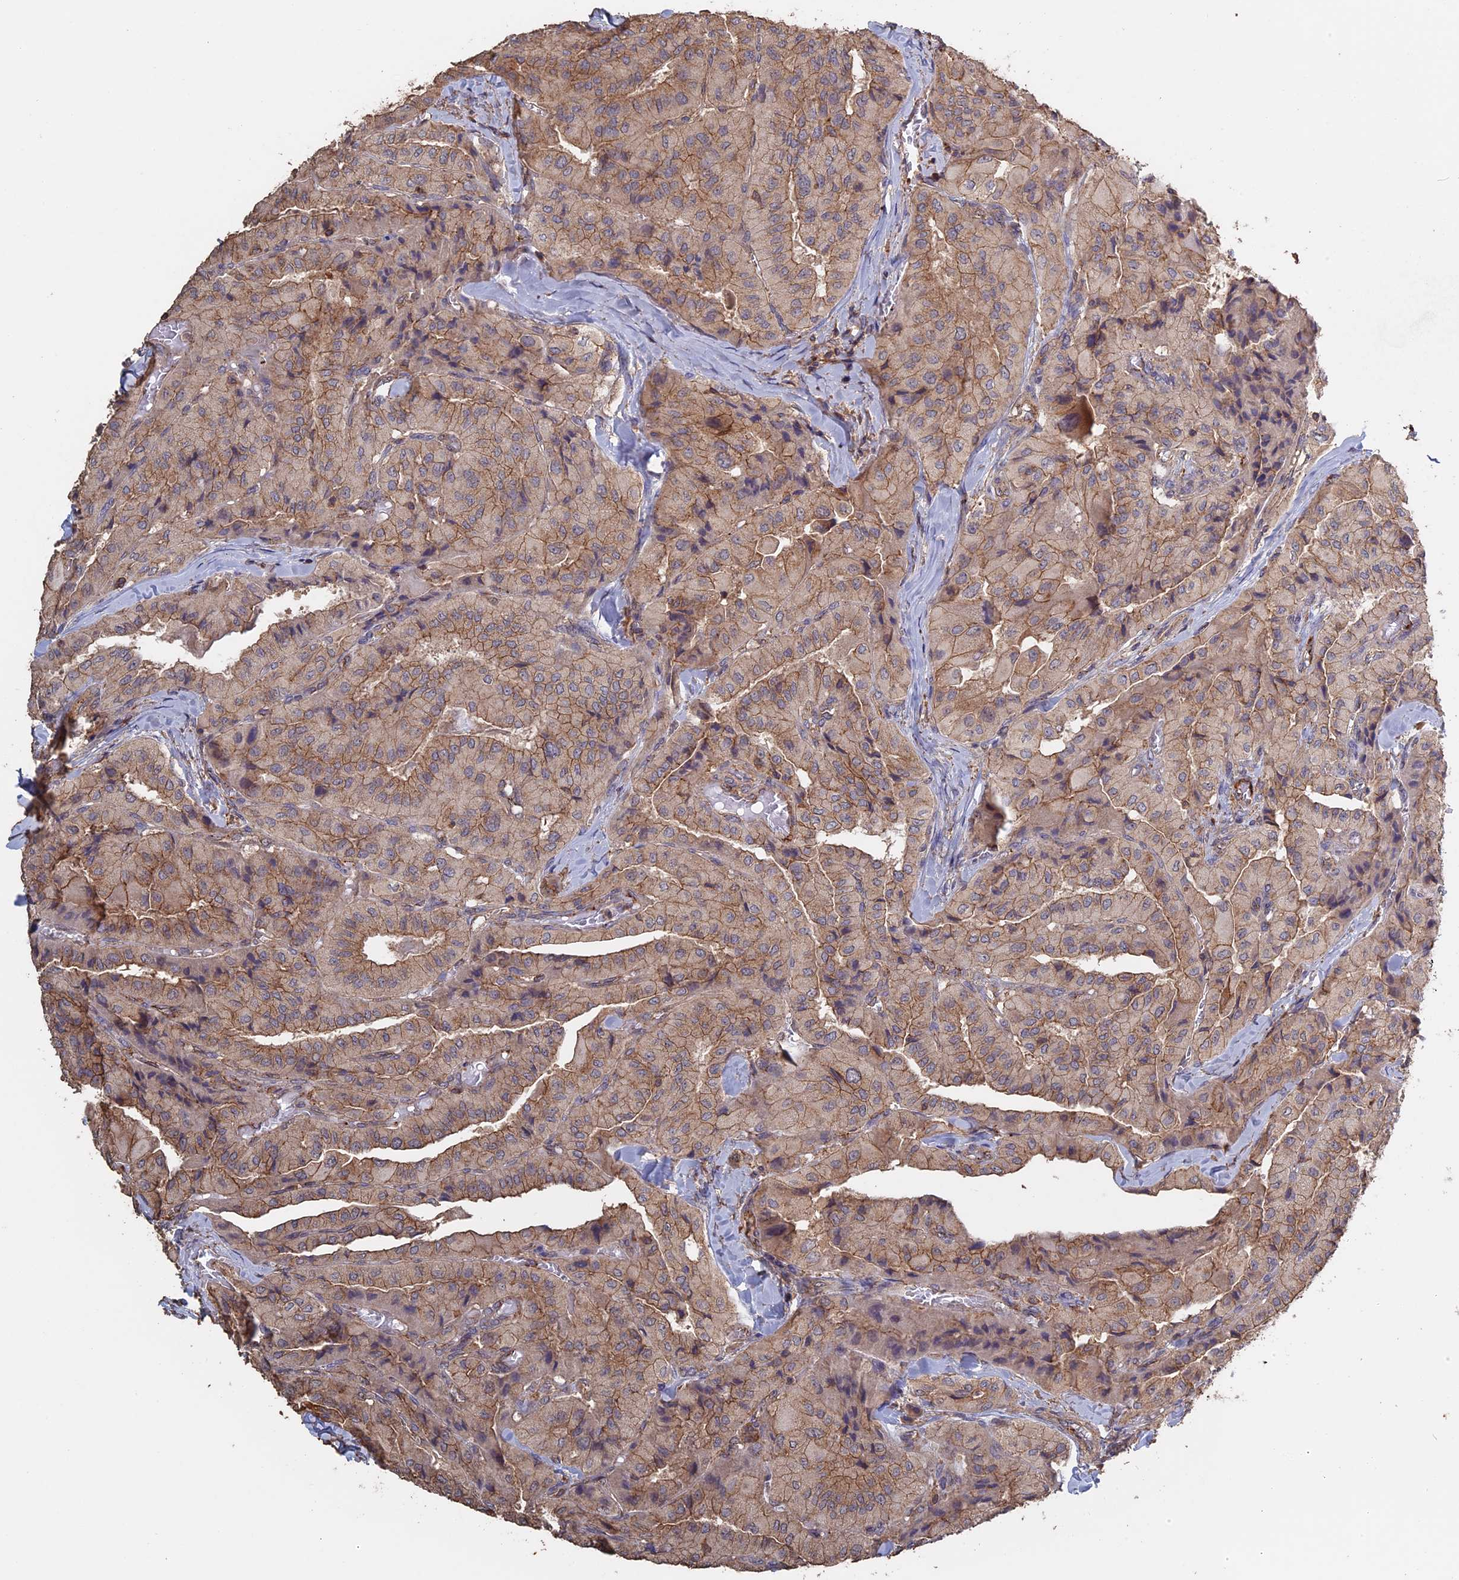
{"staining": {"intensity": "moderate", "quantity": ">75%", "location": "cytoplasmic/membranous"}, "tissue": "thyroid cancer", "cell_type": "Tumor cells", "image_type": "cancer", "snomed": [{"axis": "morphology", "description": "Normal tissue, NOS"}, {"axis": "morphology", "description": "Papillary adenocarcinoma, NOS"}, {"axis": "topography", "description": "Thyroid gland"}], "caption": "The image demonstrates immunohistochemical staining of thyroid cancer (papillary adenocarcinoma). There is moderate cytoplasmic/membranous staining is present in about >75% of tumor cells.", "gene": "PIGQ", "patient": {"sex": "female", "age": 59}}